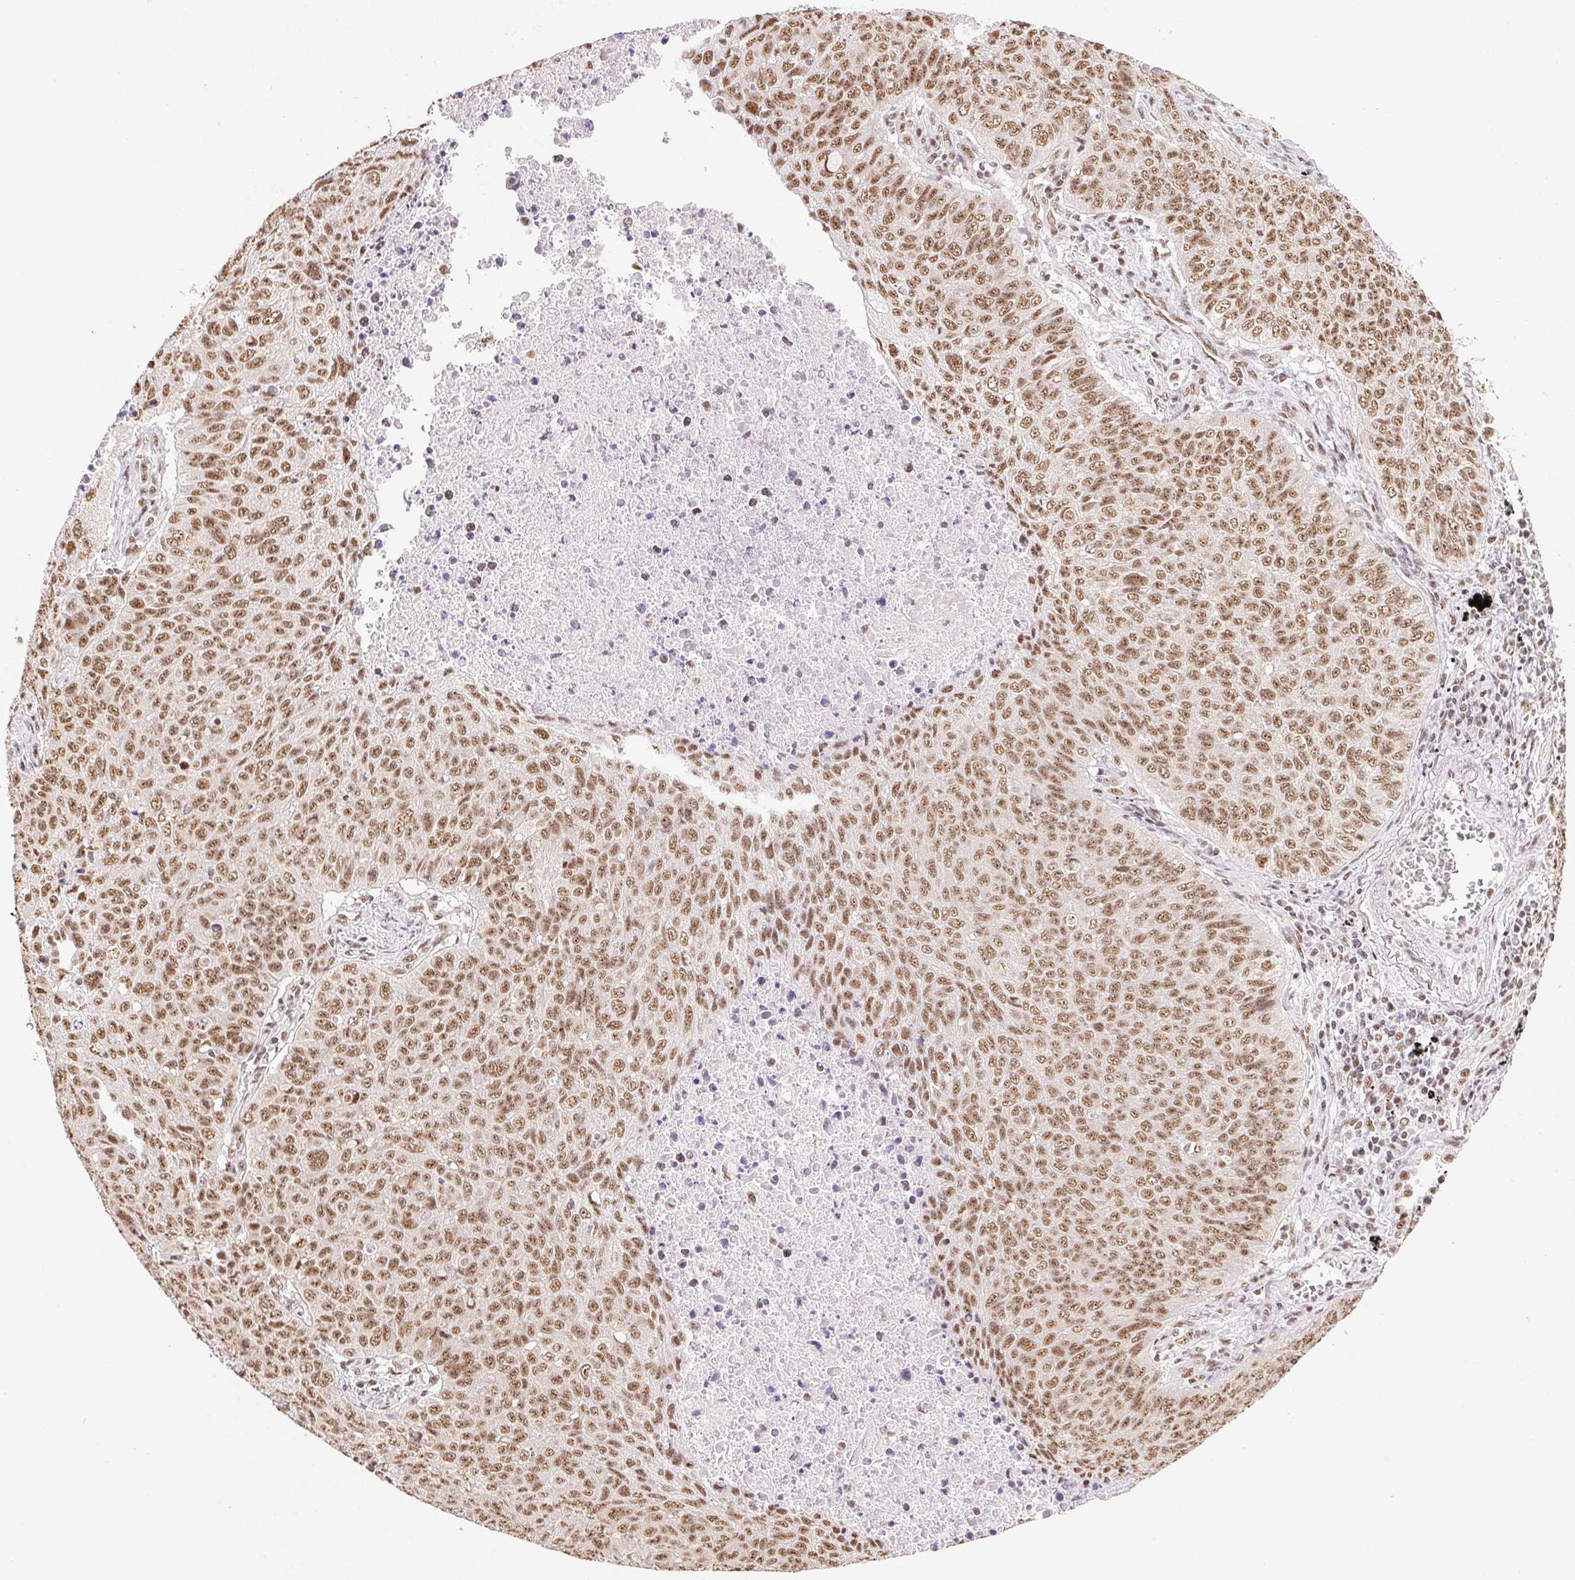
{"staining": {"intensity": "moderate", "quantity": ">75%", "location": "nuclear"}, "tissue": "lung cancer", "cell_type": "Tumor cells", "image_type": "cancer", "snomed": [{"axis": "morphology", "description": "Normal morphology"}, {"axis": "morphology", "description": "Aneuploidy"}, {"axis": "morphology", "description": "Squamous cell carcinoma, NOS"}, {"axis": "topography", "description": "Lymph node"}, {"axis": "topography", "description": "Lung"}], "caption": "A micrograph of aneuploidy (lung) stained for a protein shows moderate nuclear brown staining in tumor cells.", "gene": "IK", "patient": {"sex": "female", "age": 76}}